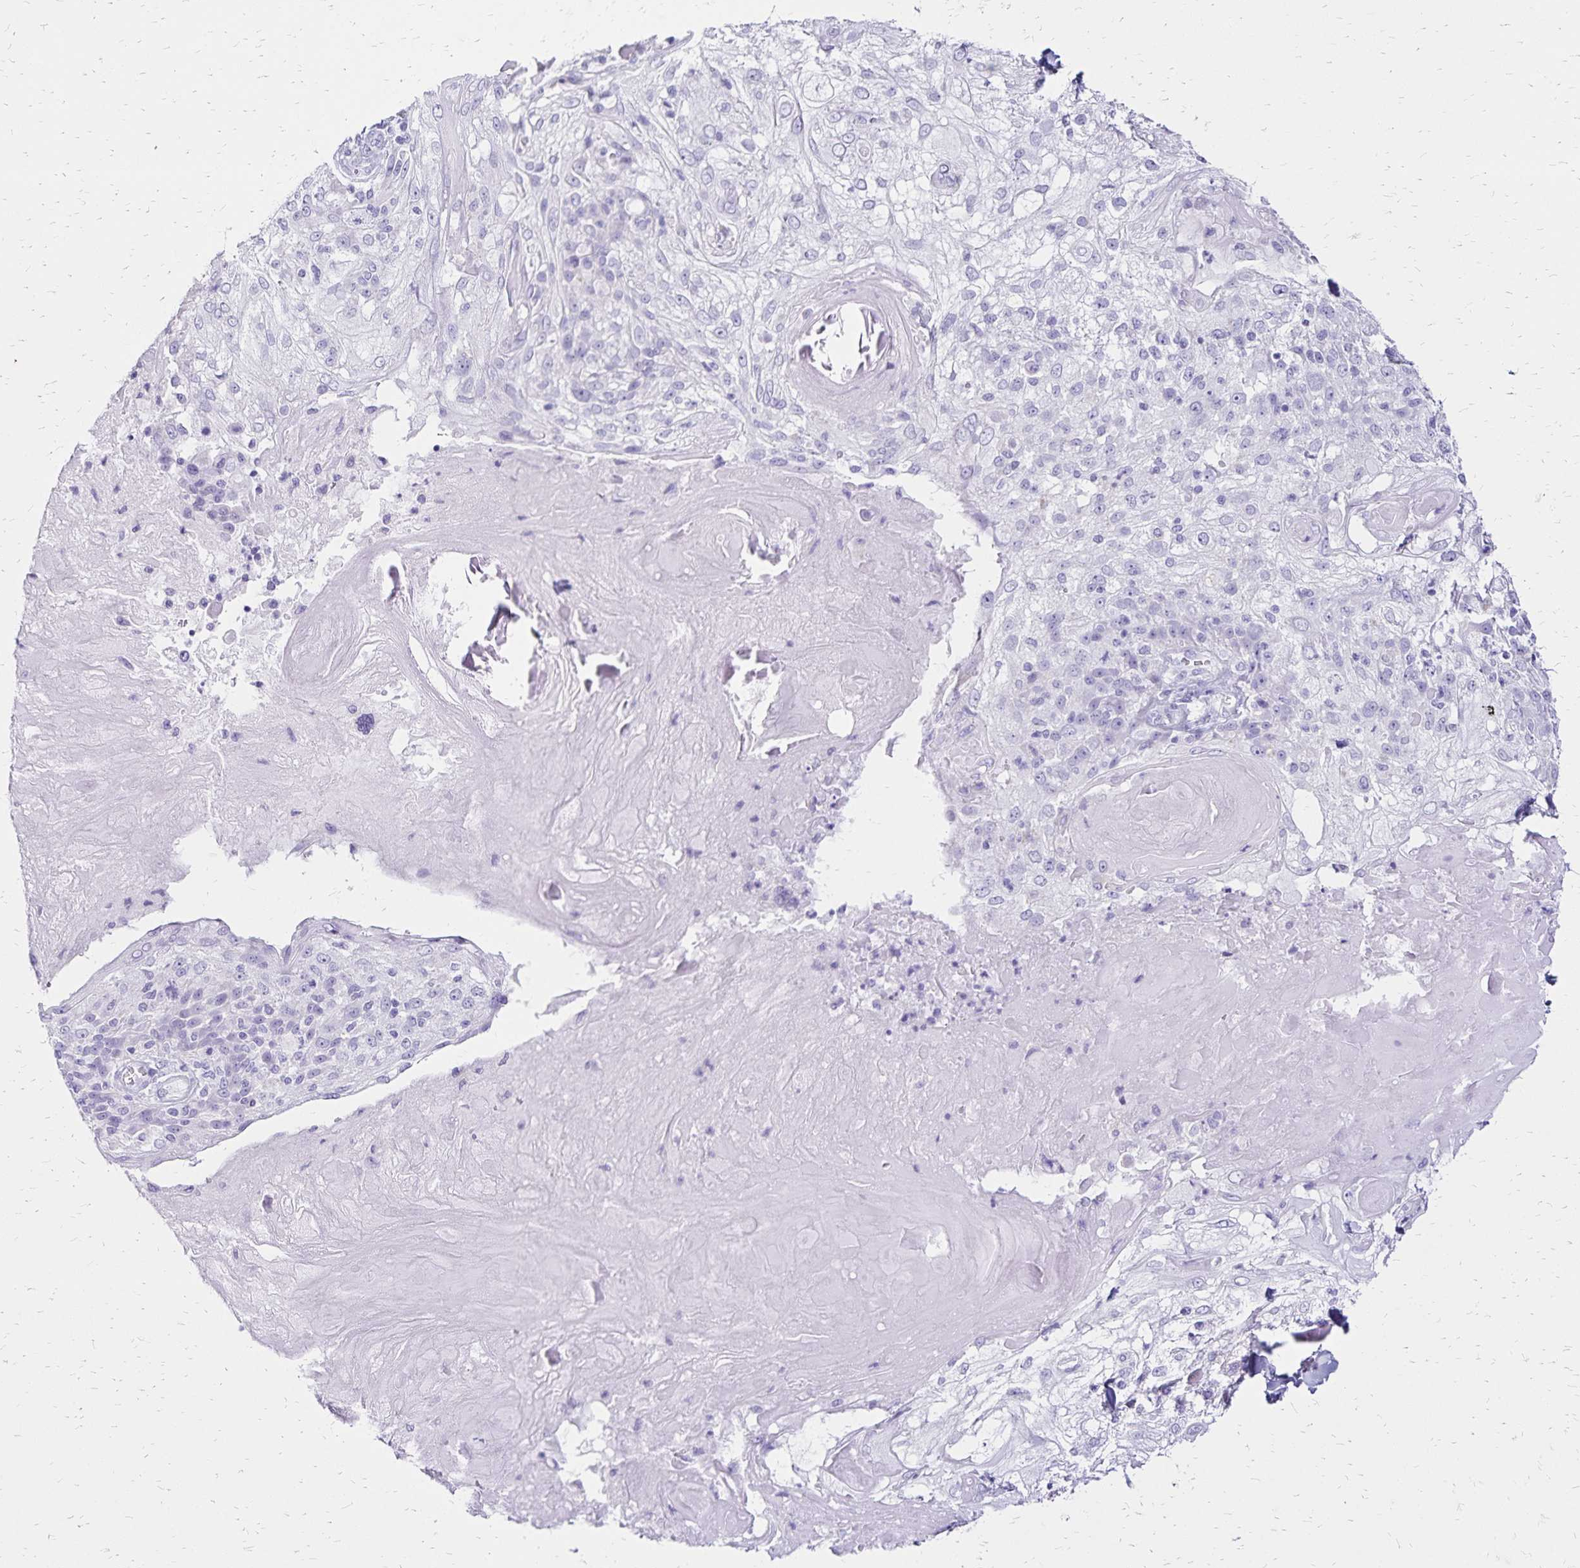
{"staining": {"intensity": "negative", "quantity": "none", "location": "none"}, "tissue": "skin cancer", "cell_type": "Tumor cells", "image_type": "cancer", "snomed": [{"axis": "morphology", "description": "Normal tissue, NOS"}, {"axis": "morphology", "description": "Squamous cell carcinoma, NOS"}, {"axis": "topography", "description": "Skin"}], "caption": "IHC photomicrograph of human squamous cell carcinoma (skin) stained for a protein (brown), which exhibits no expression in tumor cells. (Brightfield microscopy of DAB (3,3'-diaminobenzidine) immunohistochemistry (IHC) at high magnification).", "gene": "LIN28B", "patient": {"sex": "female", "age": 83}}